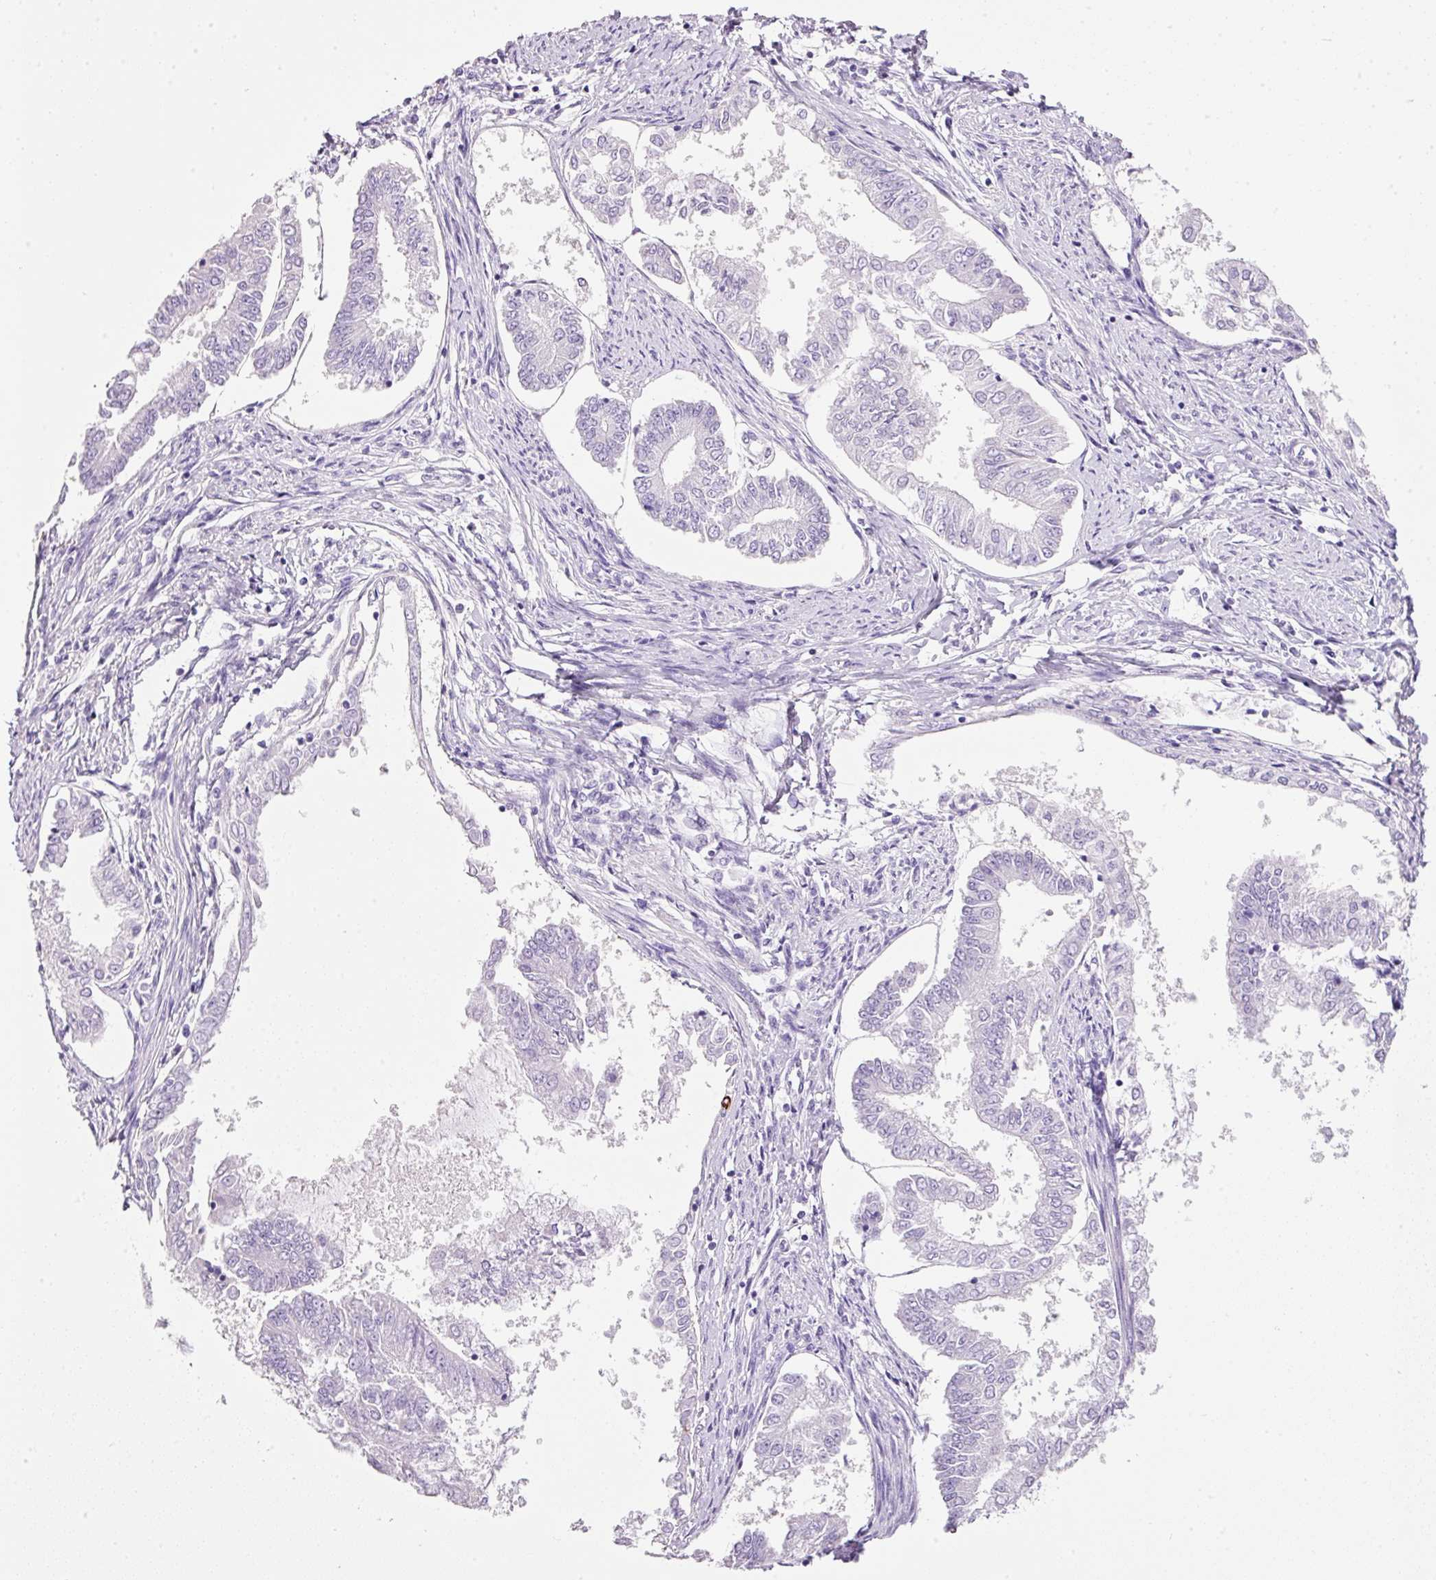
{"staining": {"intensity": "negative", "quantity": "none", "location": "none"}, "tissue": "endometrial cancer", "cell_type": "Tumor cells", "image_type": "cancer", "snomed": [{"axis": "morphology", "description": "Adenocarcinoma, NOS"}, {"axis": "topography", "description": "Endometrium"}], "caption": "Endometrial adenocarcinoma stained for a protein using immunohistochemistry displays no staining tumor cells.", "gene": "BSND", "patient": {"sex": "female", "age": 76}}